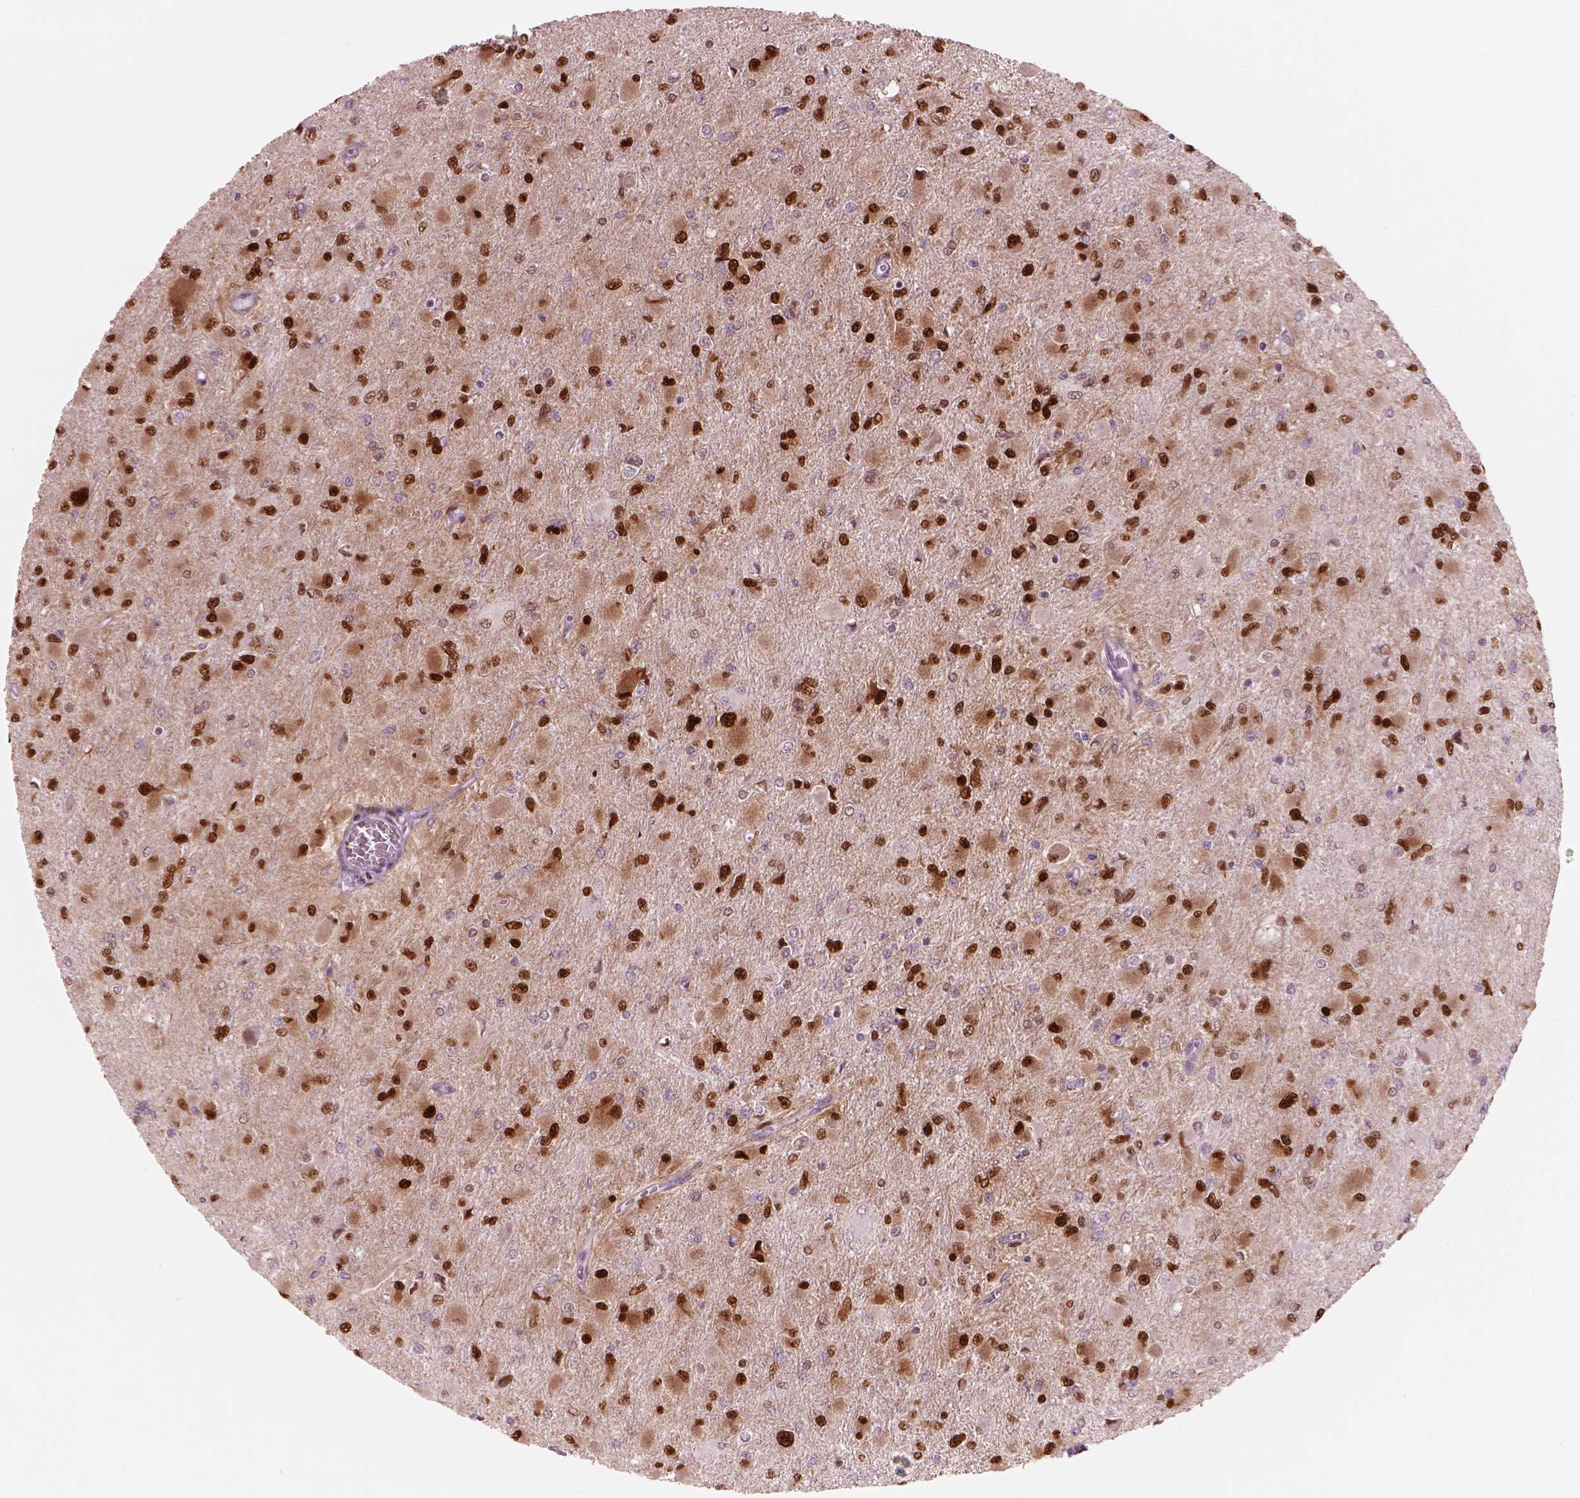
{"staining": {"intensity": "strong", "quantity": ">75%", "location": "nuclear"}, "tissue": "glioma", "cell_type": "Tumor cells", "image_type": "cancer", "snomed": [{"axis": "morphology", "description": "Glioma, malignant, High grade"}, {"axis": "topography", "description": "Cerebral cortex"}], "caption": "Immunohistochemical staining of human glioma reveals strong nuclear protein positivity in about >75% of tumor cells. Immunohistochemistry (ihc) stains the protein of interest in brown and the nuclei are stained blue.", "gene": "SOX9", "patient": {"sex": "female", "age": 36}}